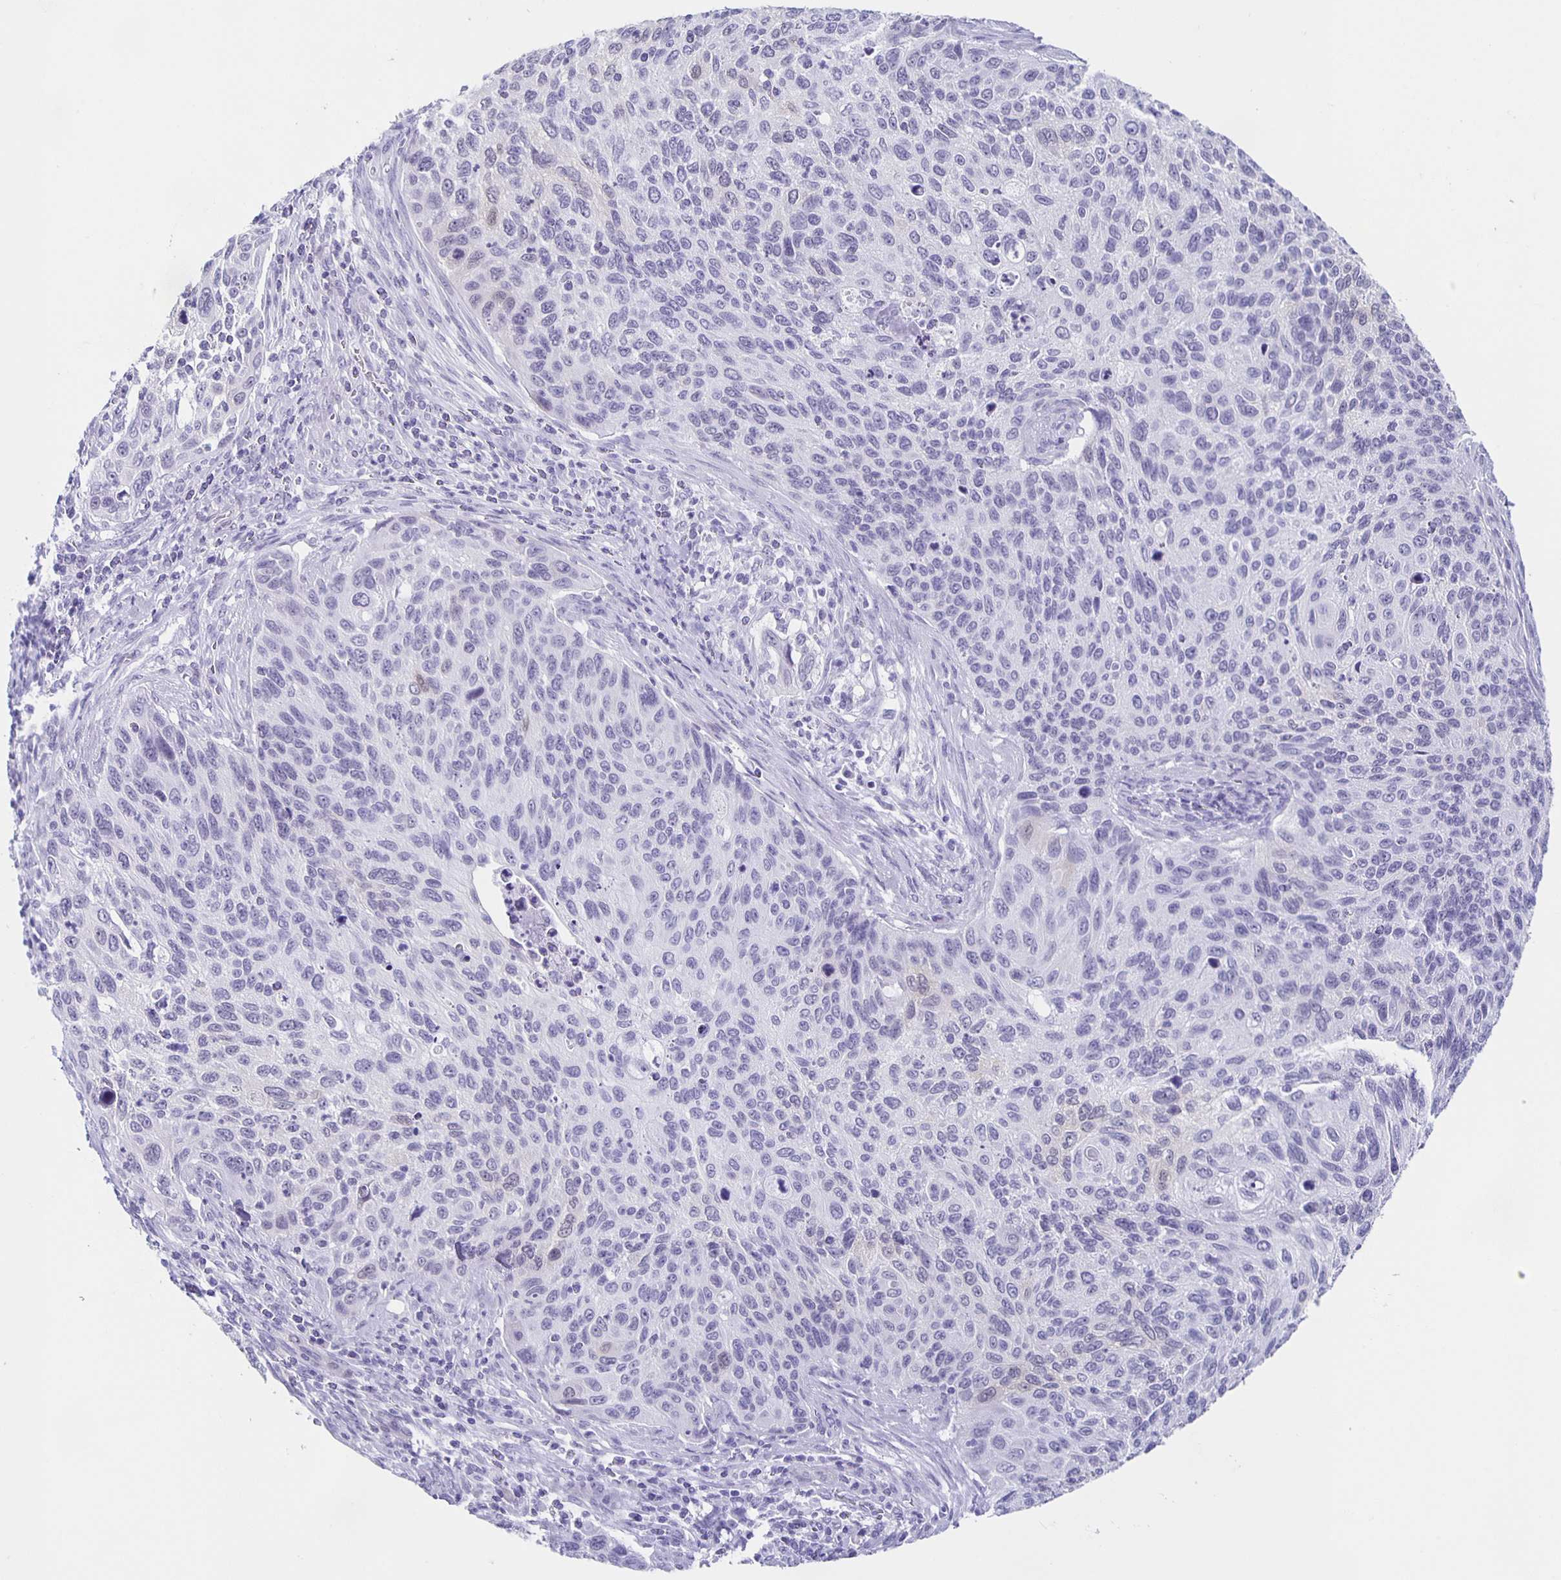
{"staining": {"intensity": "negative", "quantity": "none", "location": "none"}, "tissue": "cervical cancer", "cell_type": "Tumor cells", "image_type": "cancer", "snomed": [{"axis": "morphology", "description": "Squamous cell carcinoma, NOS"}, {"axis": "topography", "description": "Cervix"}], "caption": "Human cervical cancer (squamous cell carcinoma) stained for a protein using immunohistochemistry displays no positivity in tumor cells.", "gene": "TPPP", "patient": {"sex": "female", "age": 70}}